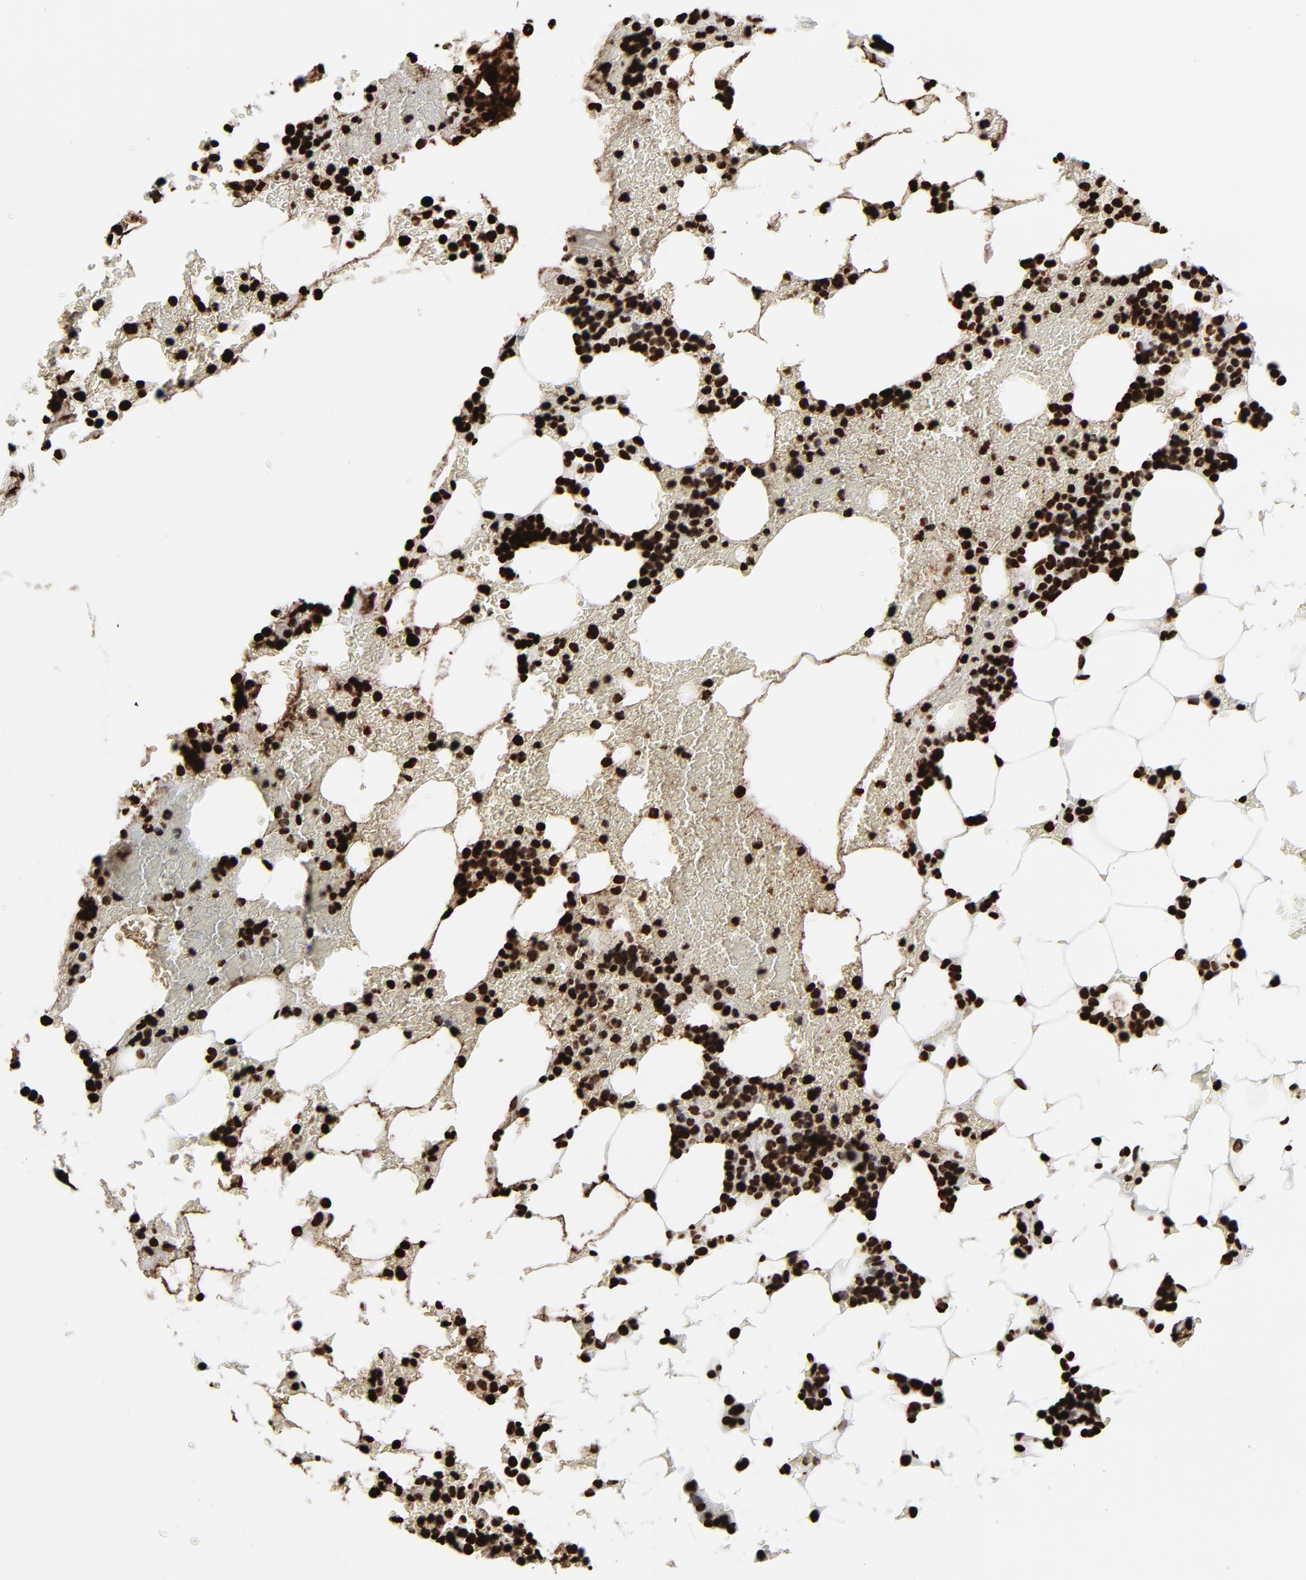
{"staining": {"intensity": "strong", "quantity": ">75%", "location": "nuclear"}, "tissue": "bone marrow", "cell_type": "Hematopoietic cells", "image_type": "normal", "snomed": [{"axis": "morphology", "description": "Normal tissue, NOS"}, {"axis": "topography", "description": "Bone marrow"}], "caption": "About >75% of hematopoietic cells in benign human bone marrow show strong nuclear protein staining as visualized by brown immunohistochemical staining.", "gene": "H3", "patient": {"sex": "female", "age": 73}}